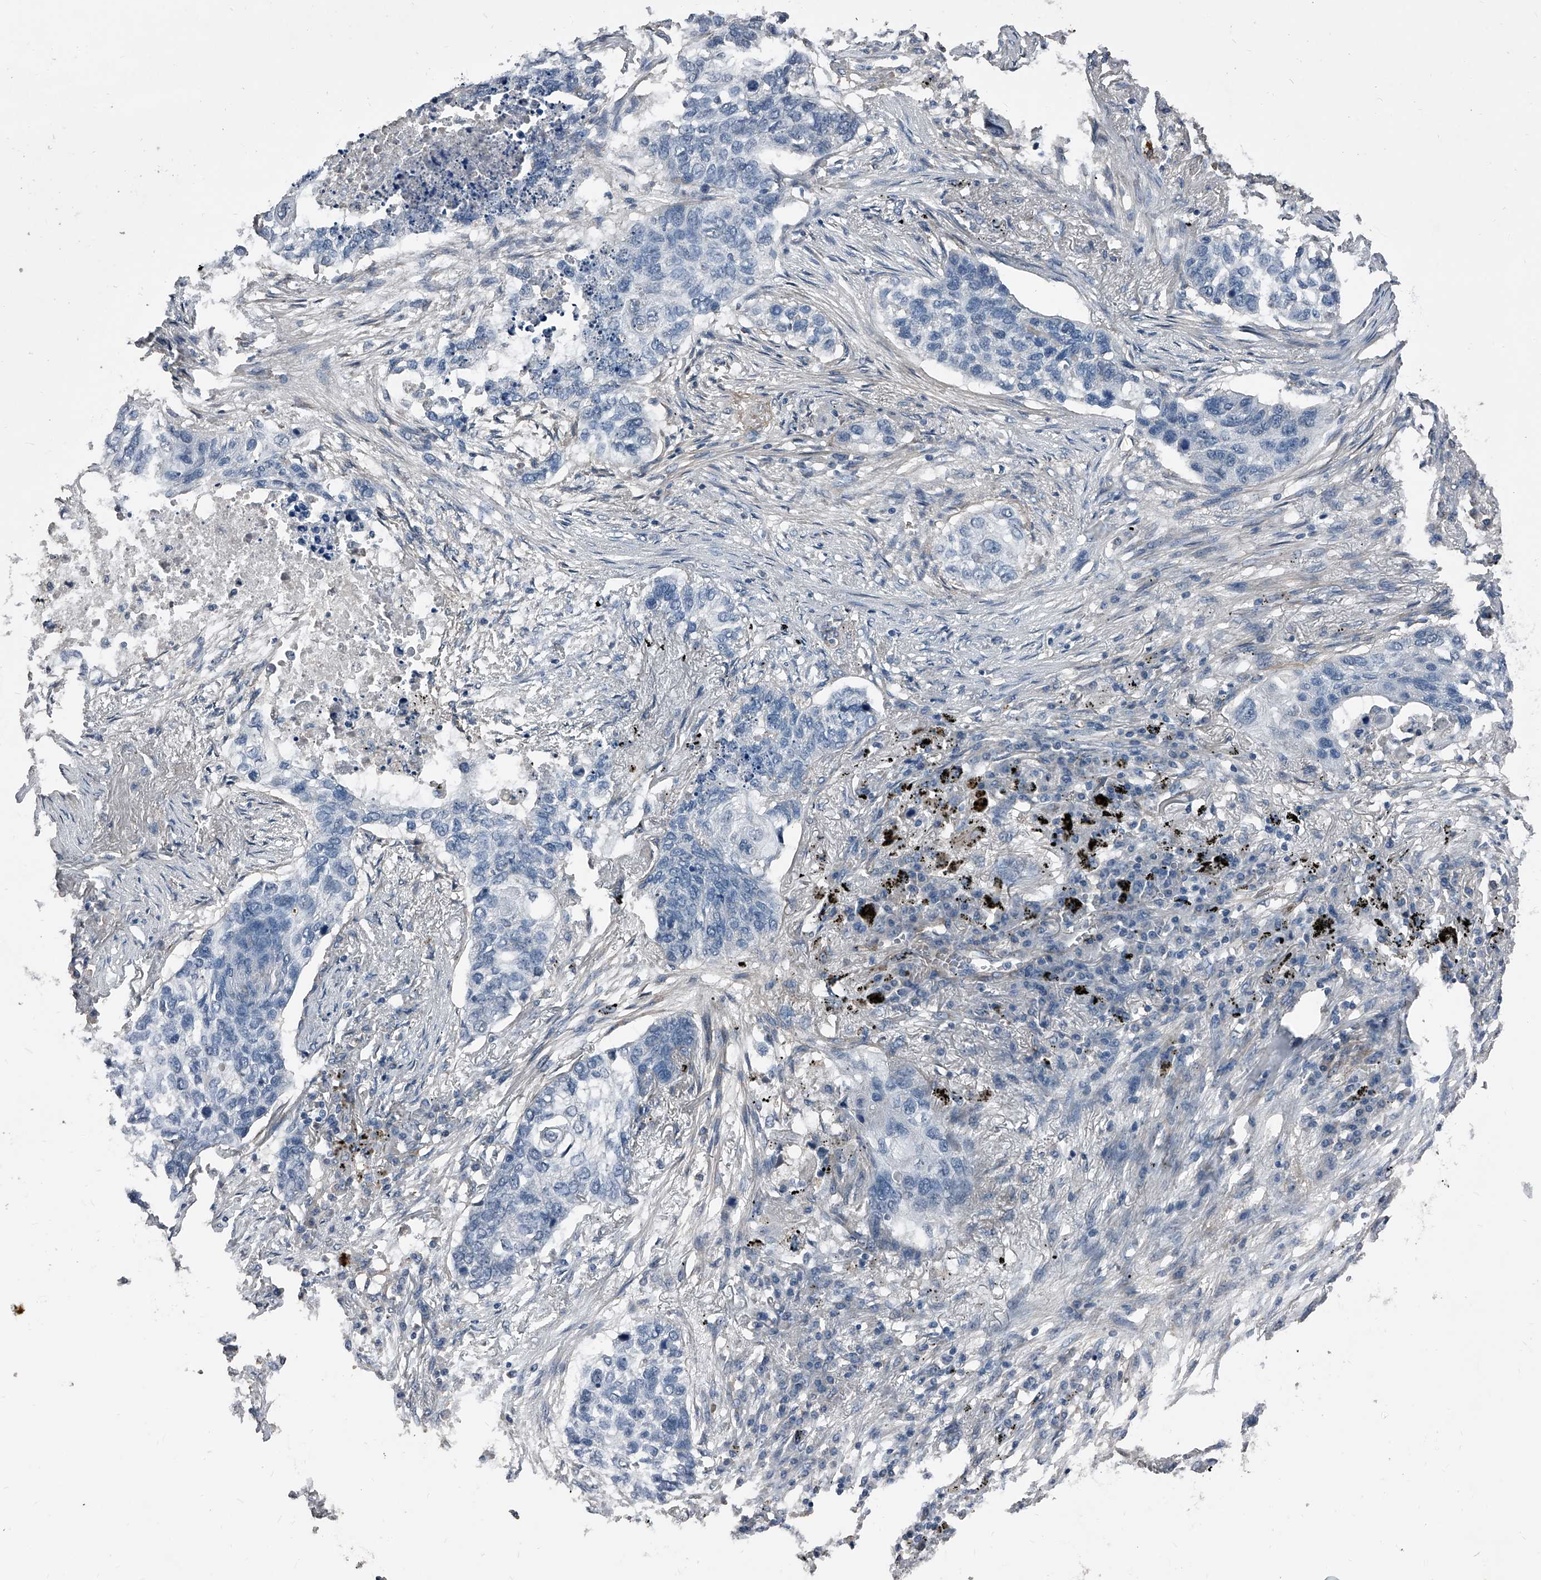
{"staining": {"intensity": "negative", "quantity": "none", "location": "none"}, "tissue": "lung cancer", "cell_type": "Tumor cells", "image_type": "cancer", "snomed": [{"axis": "morphology", "description": "Squamous cell carcinoma, NOS"}, {"axis": "topography", "description": "Lung"}], "caption": "Tumor cells show no significant expression in lung squamous cell carcinoma.", "gene": "PHACTR1", "patient": {"sex": "female", "age": 63}}